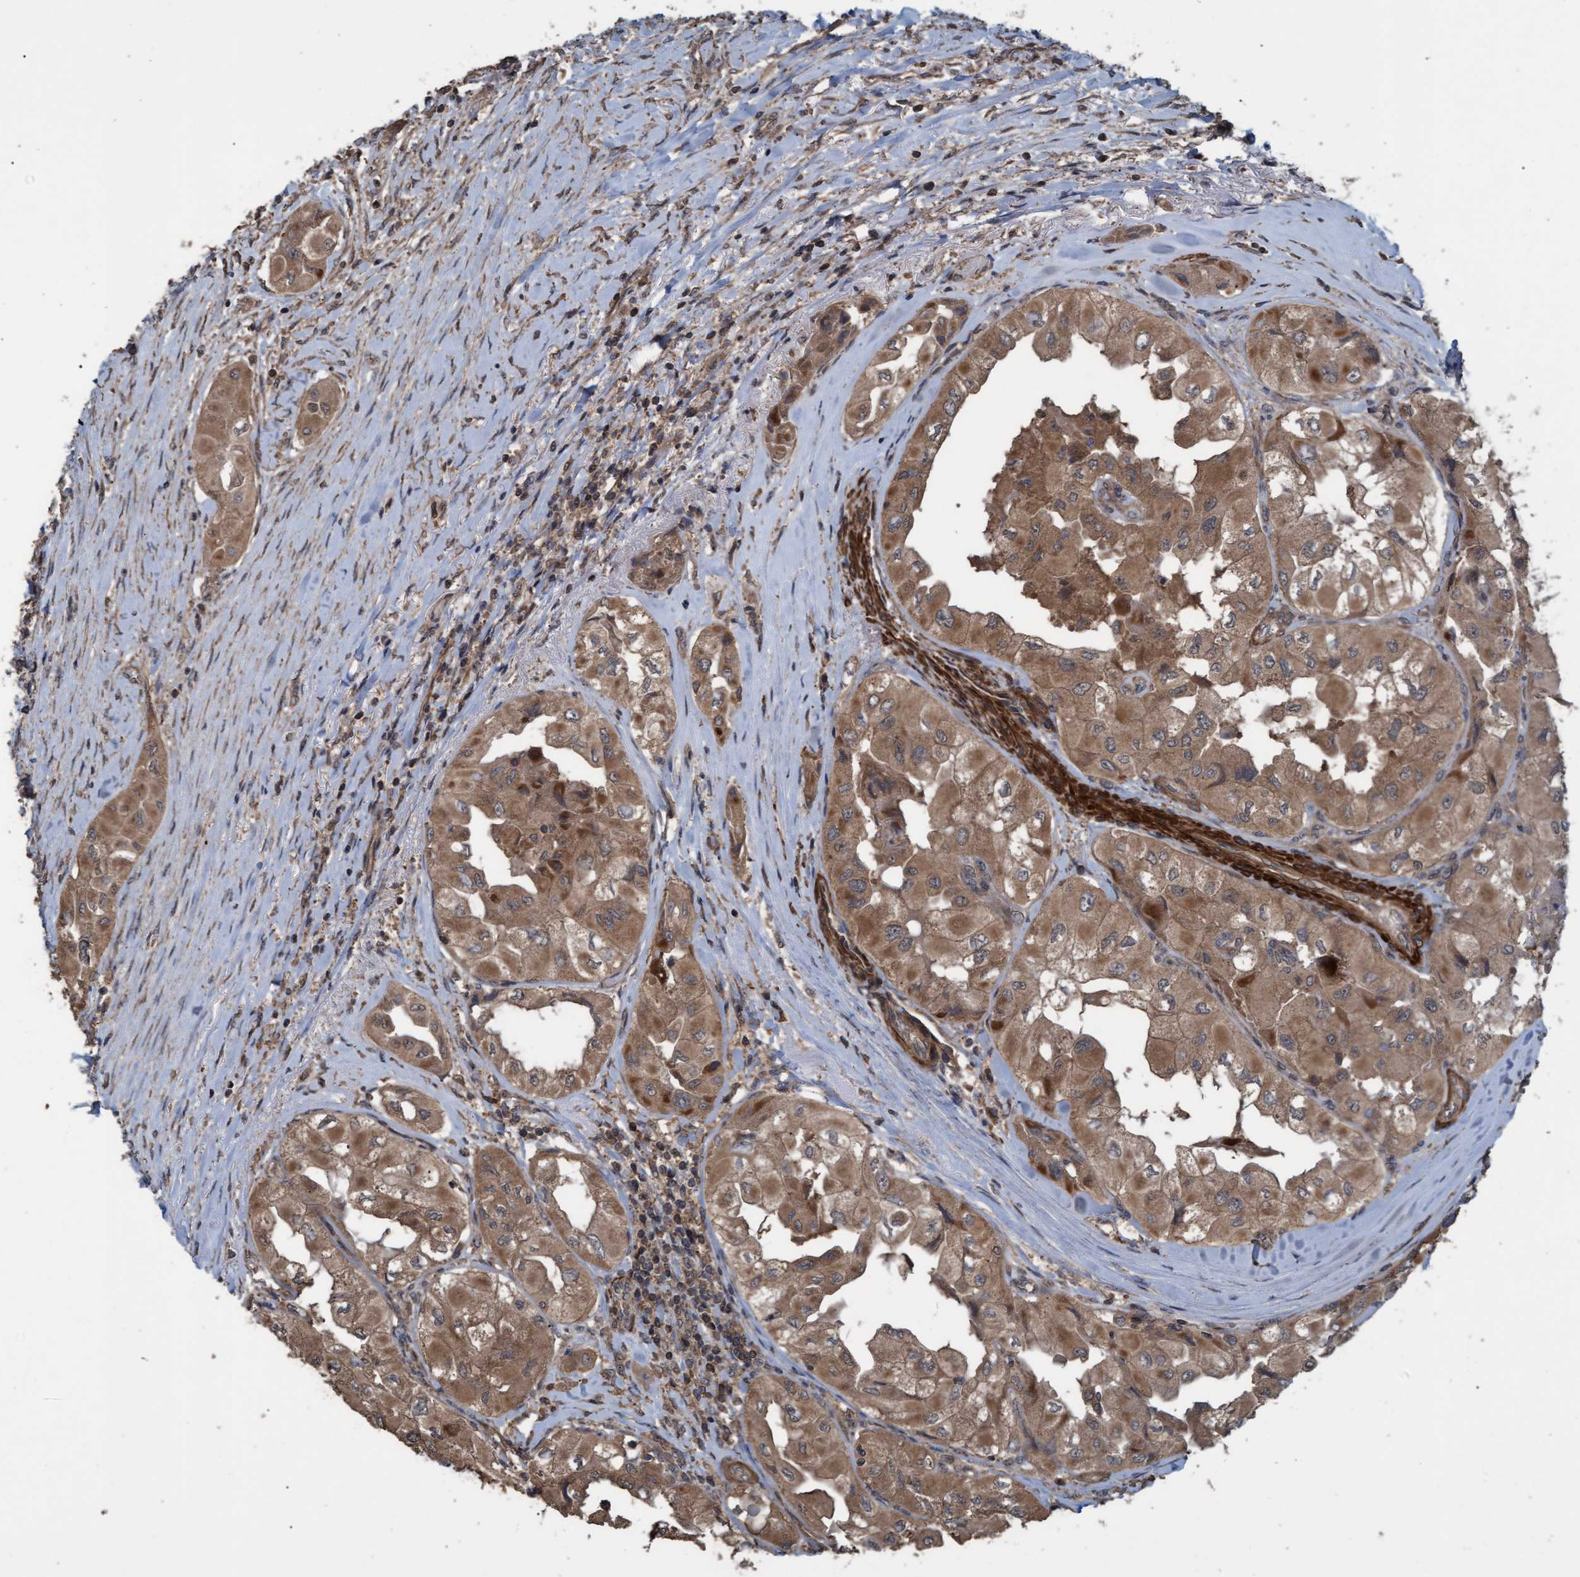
{"staining": {"intensity": "moderate", "quantity": ">75%", "location": "cytoplasmic/membranous"}, "tissue": "thyroid cancer", "cell_type": "Tumor cells", "image_type": "cancer", "snomed": [{"axis": "morphology", "description": "Papillary adenocarcinoma, NOS"}, {"axis": "topography", "description": "Thyroid gland"}], "caption": "Immunohistochemical staining of human thyroid papillary adenocarcinoma exhibits medium levels of moderate cytoplasmic/membranous protein positivity in approximately >75% of tumor cells.", "gene": "GGT6", "patient": {"sex": "female", "age": 59}}